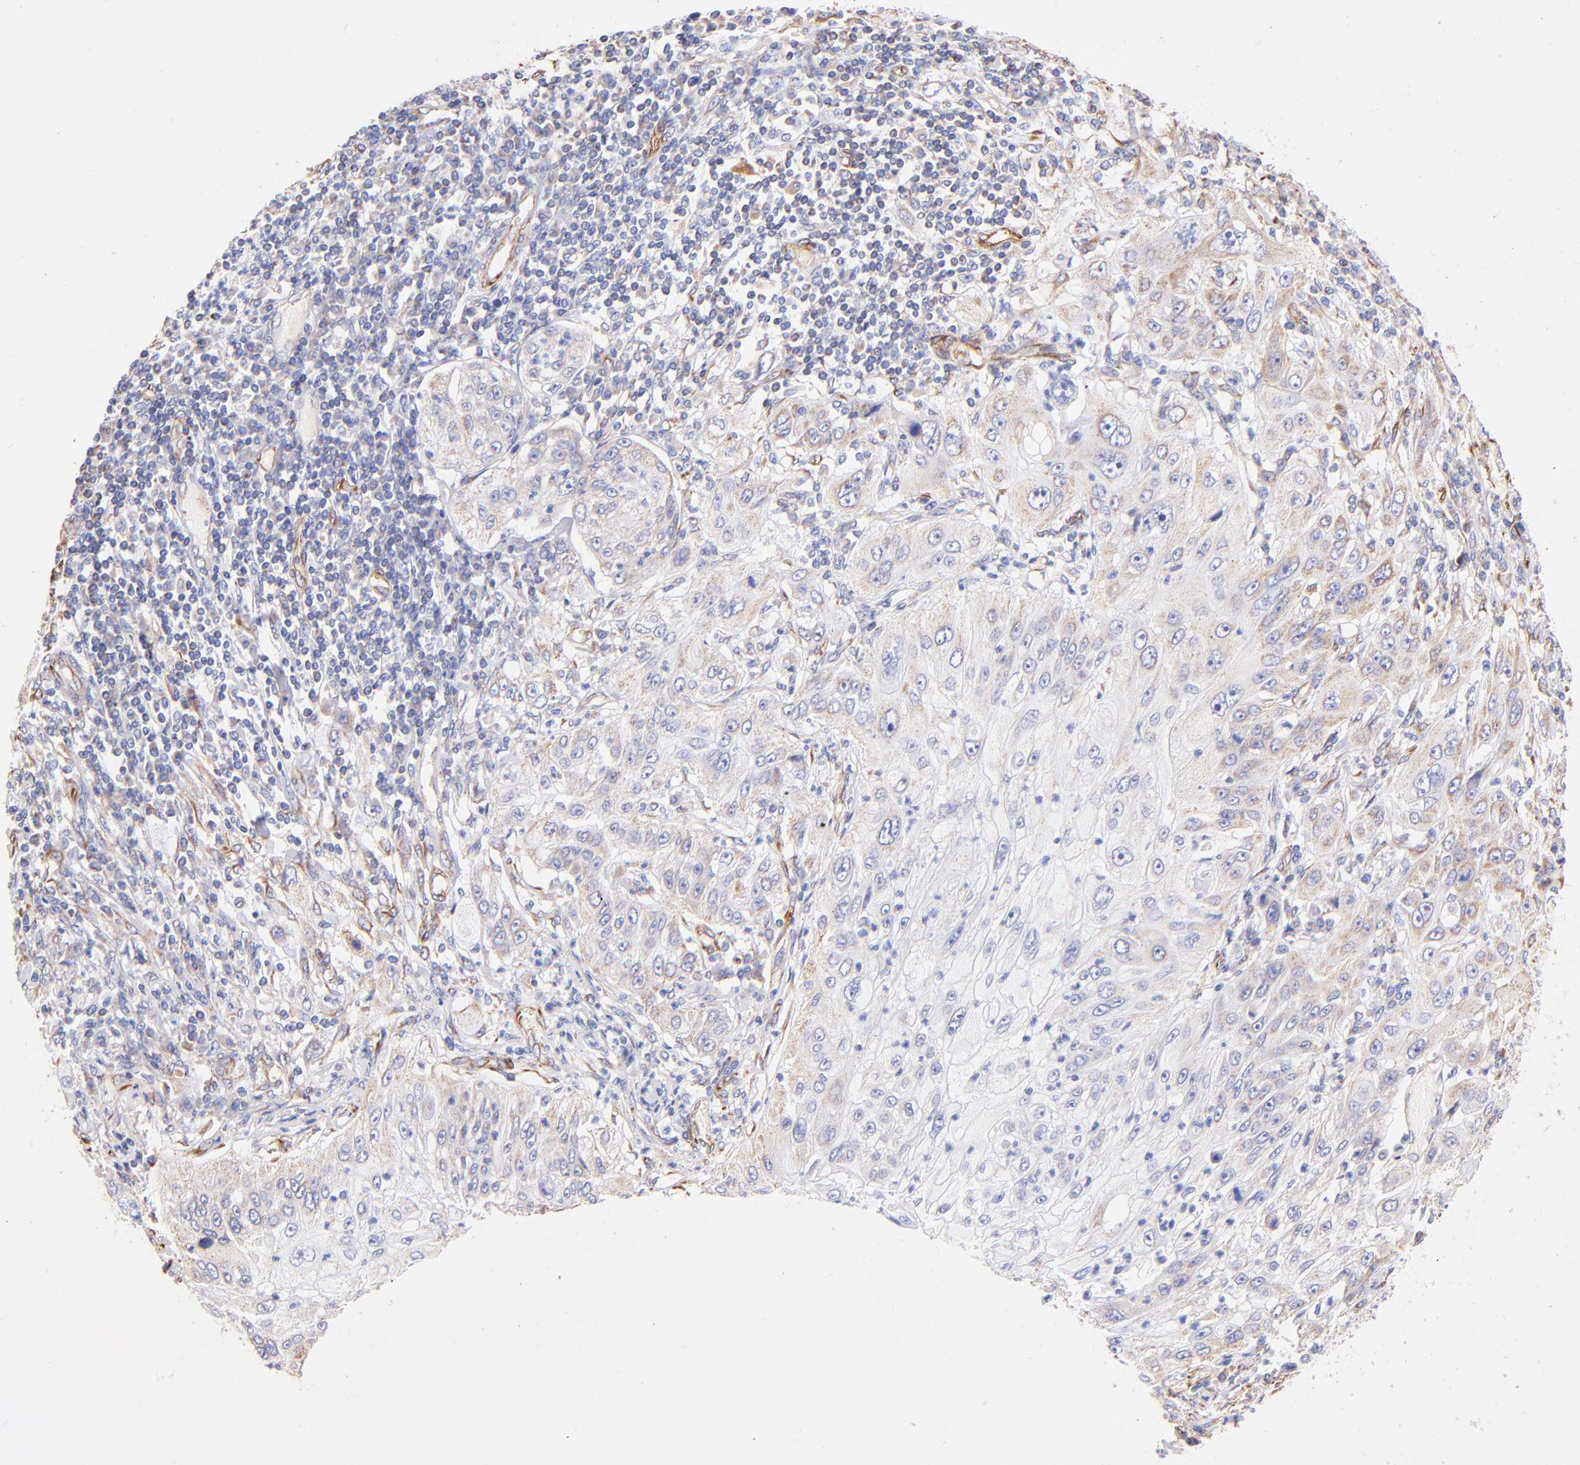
{"staining": {"intensity": "weak", "quantity": "25%-75%", "location": "cytoplasmic/membranous"}, "tissue": "lung cancer", "cell_type": "Tumor cells", "image_type": "cancer", "snomed": [{"axis": "morphology", "description": "Inflammation, NOS"}, {"axis": "morphology", "description": "Squamous cell carcinoma, NOS"}, {"axis": "topography", "description": "Lymph node"}, {"axis": "topography", "description": "Soft tissue"}, {"axis": "topography", "description": "Lung"}], "caption": "A histopathology image of lung squamous cell carcinoma stained for a protein reveals weak cytoplasmic/membranous brown staining in tumor cells.", "gene": "SPARC", "patient": {"sex": "male", "age": 66}}